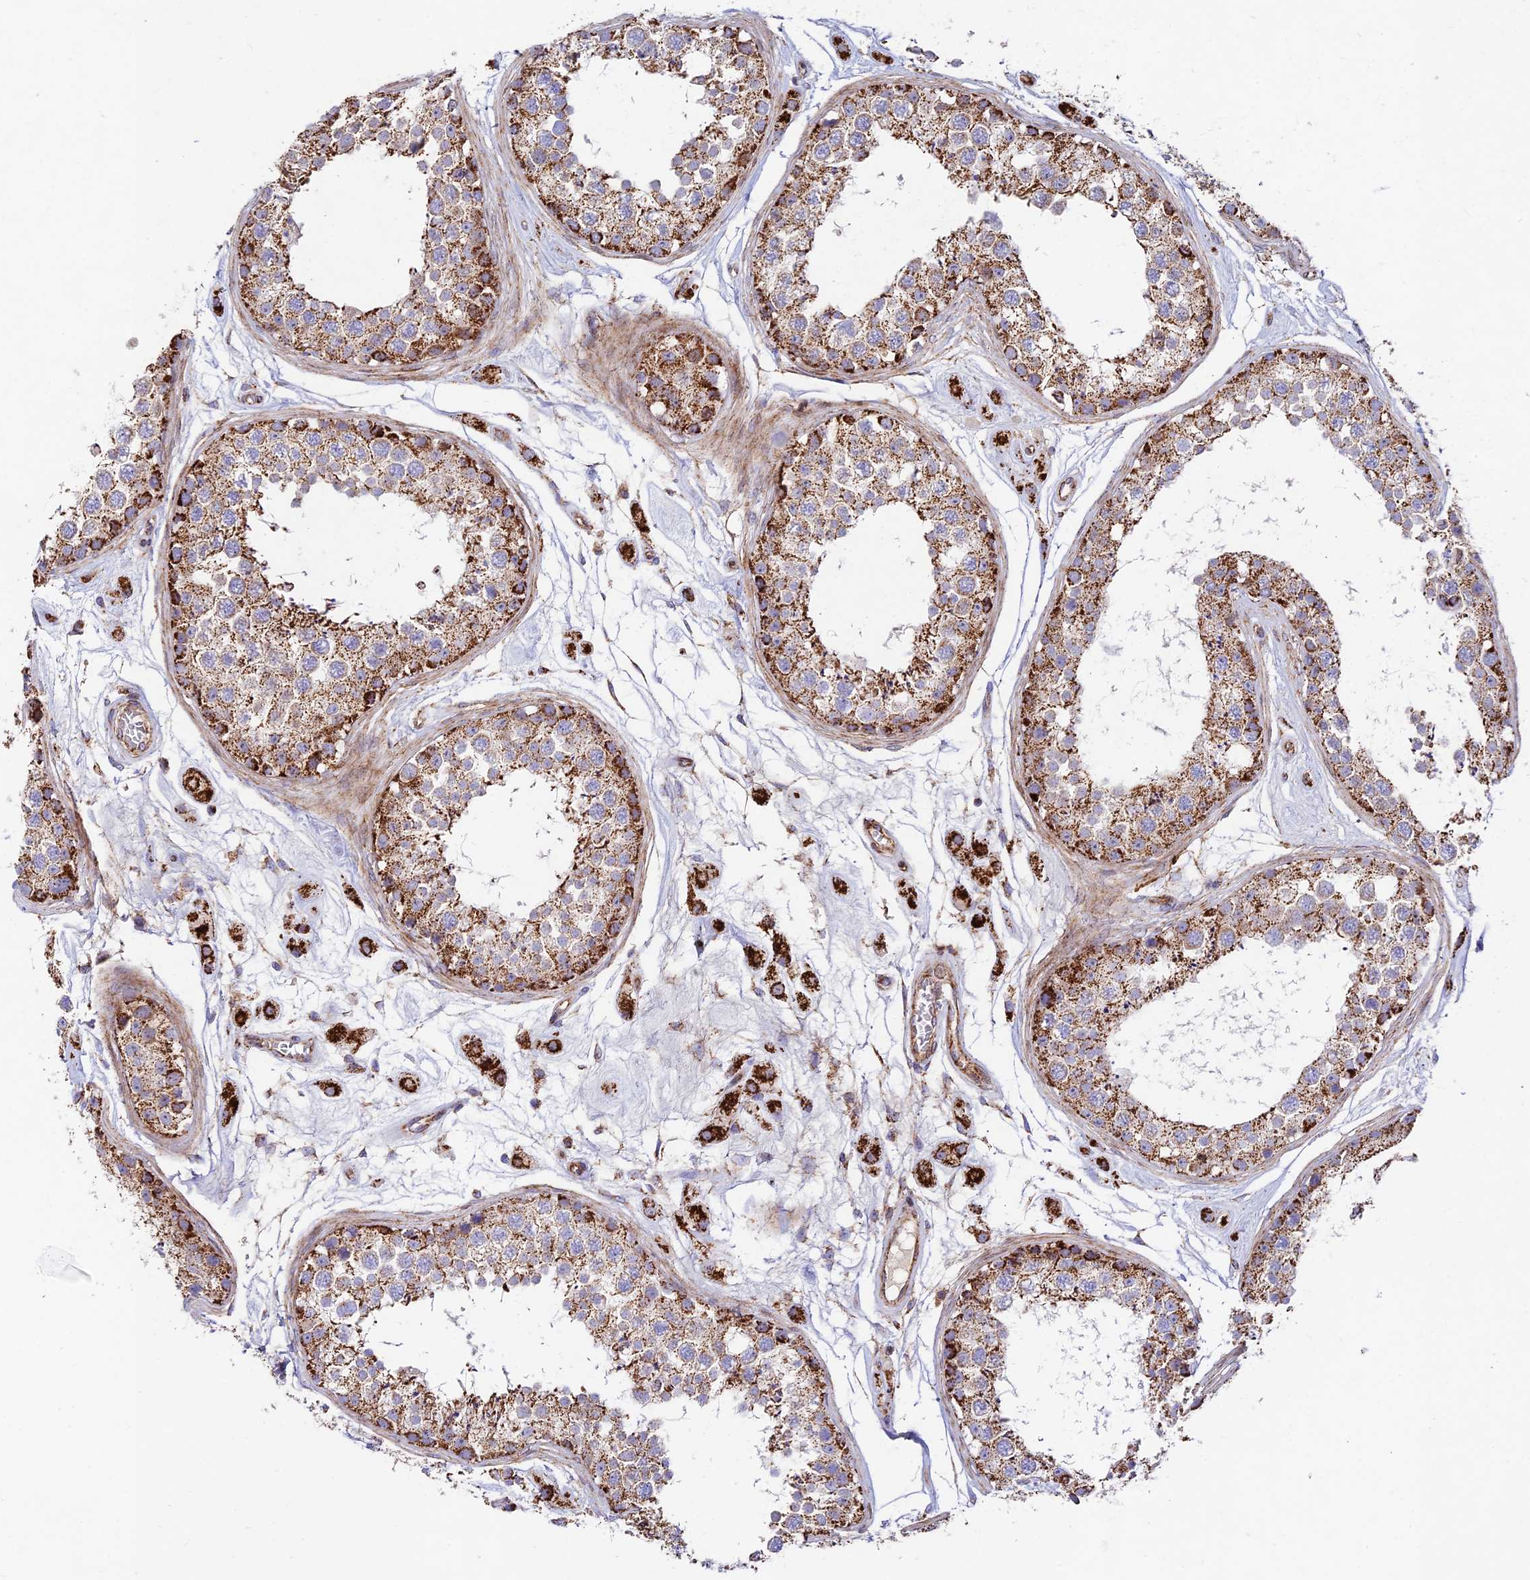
{"staining": {"intensity": "strong", "quantity": "25%-75%", "location": "cytoplasmic/membranous"}, "tissue": "testis", "cell_type": "Cells in seminiferous ducts", "image_type": "normal", "snomed": [{"axis": "morphology", "description": "Normal tissue, NOS"}, {"axis": "topography", "description": "Testis"}], "caption": "Immunohistochemical staining of normal human testis shows strong cytoplasmic/membranous protein positivity in approximately 25%-75% of cells in seminiferous ducts. The staining was performed using DAB (3,3'-diaminobenzidine) to visualize the protein expression in brown, while the nuclei were stained in blue with hematoxylin (Magnification: 20x).", "gene": "KHDC3L", "patient": {"sex": "male", "age": 25}}